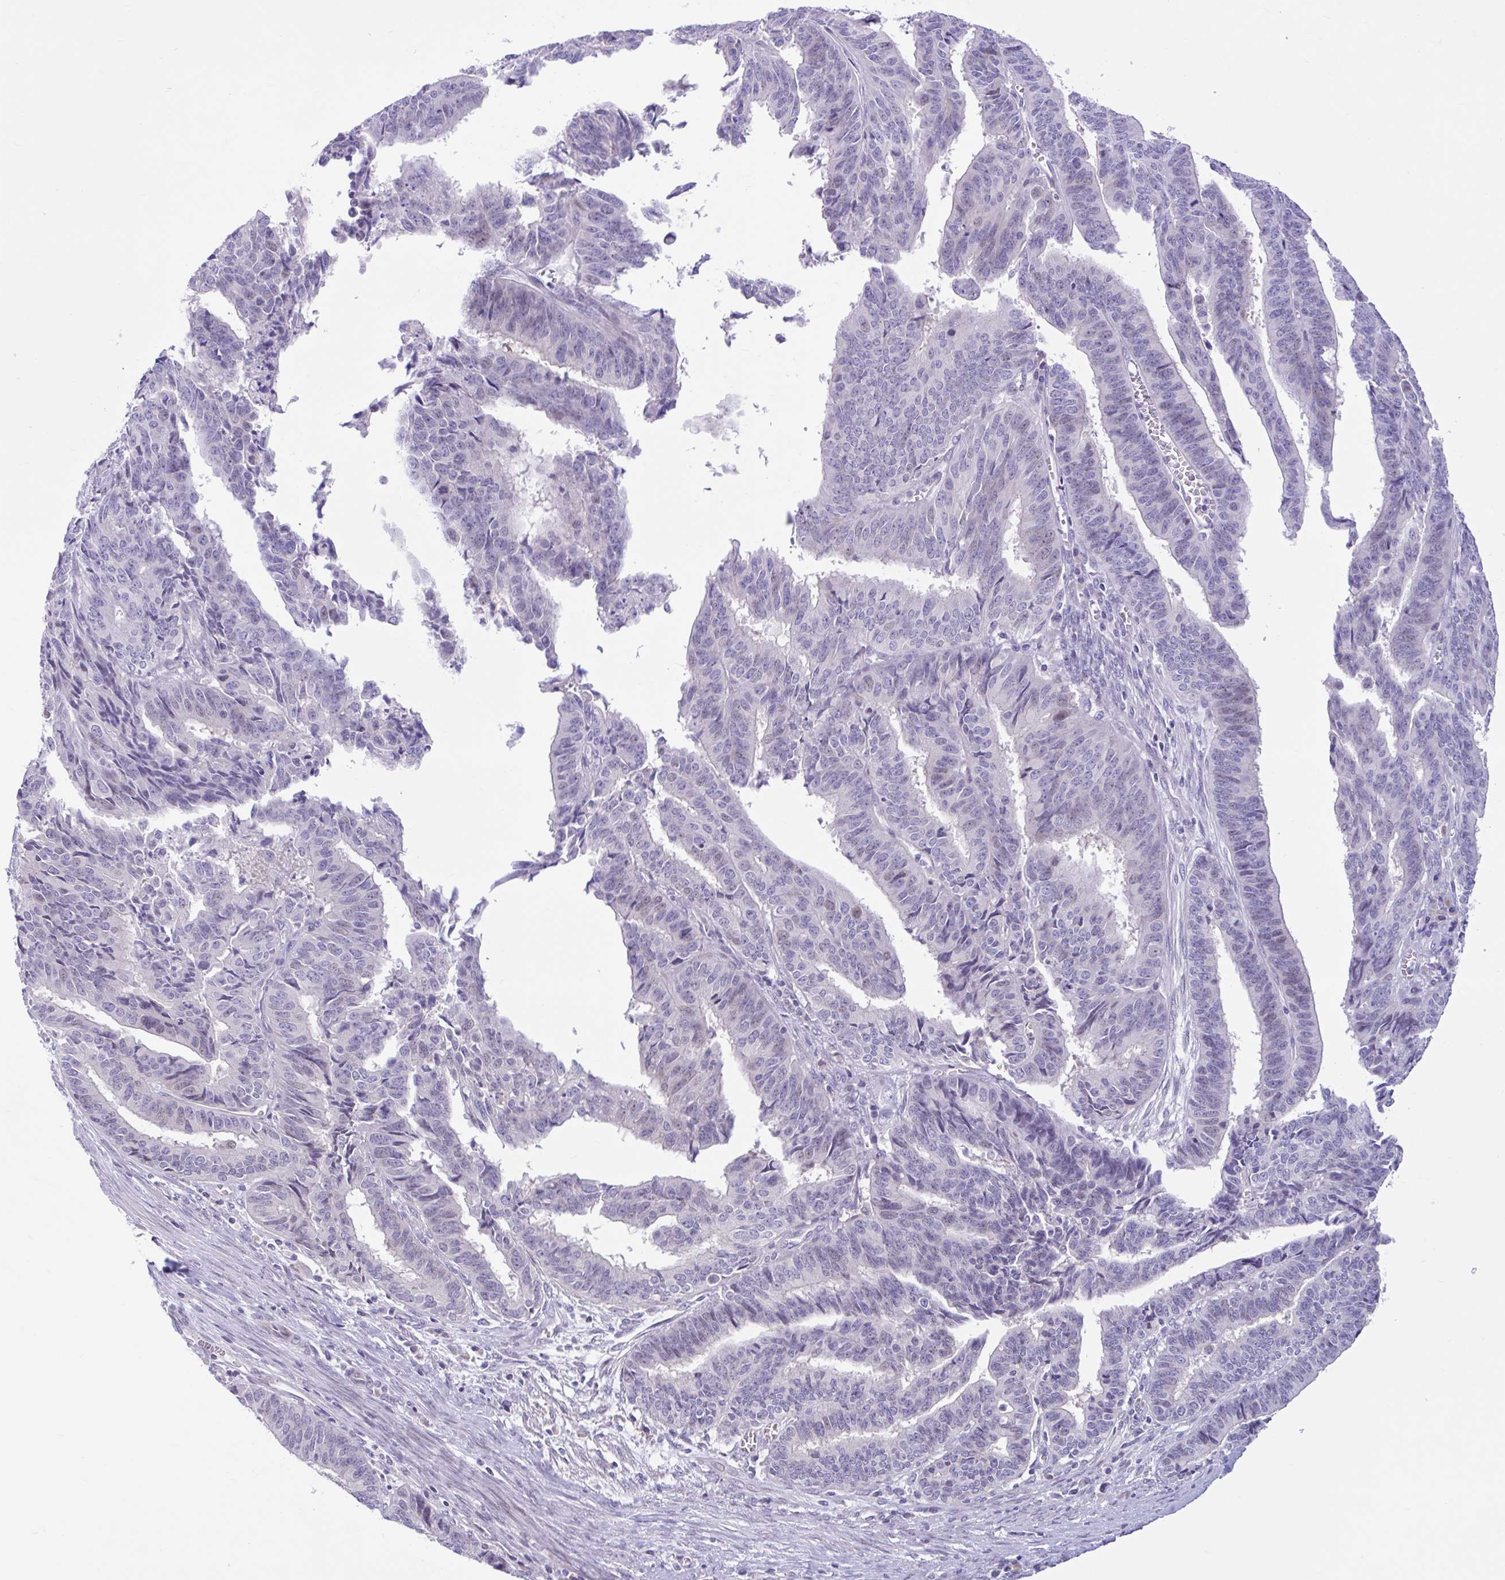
{"staining": {"intensity": "negative", "quantity": "none", "location": "none"}, "tissue": "endometrial cancer", "cell_type": "Tumor cells", "image_type": "cancer", "snomed": [{"axis": "morphology", "description": "Adenocarcinoma, NOS"}, {"axis": "topography", "description": "Endometrium"}], "caption": "The IHC photomicrograph has no significant positivity in tumor cells of endometrial adenocarcinoma tissue.", "gene": "FAM153A", "patient": {"sex": "female", "age": 65}}